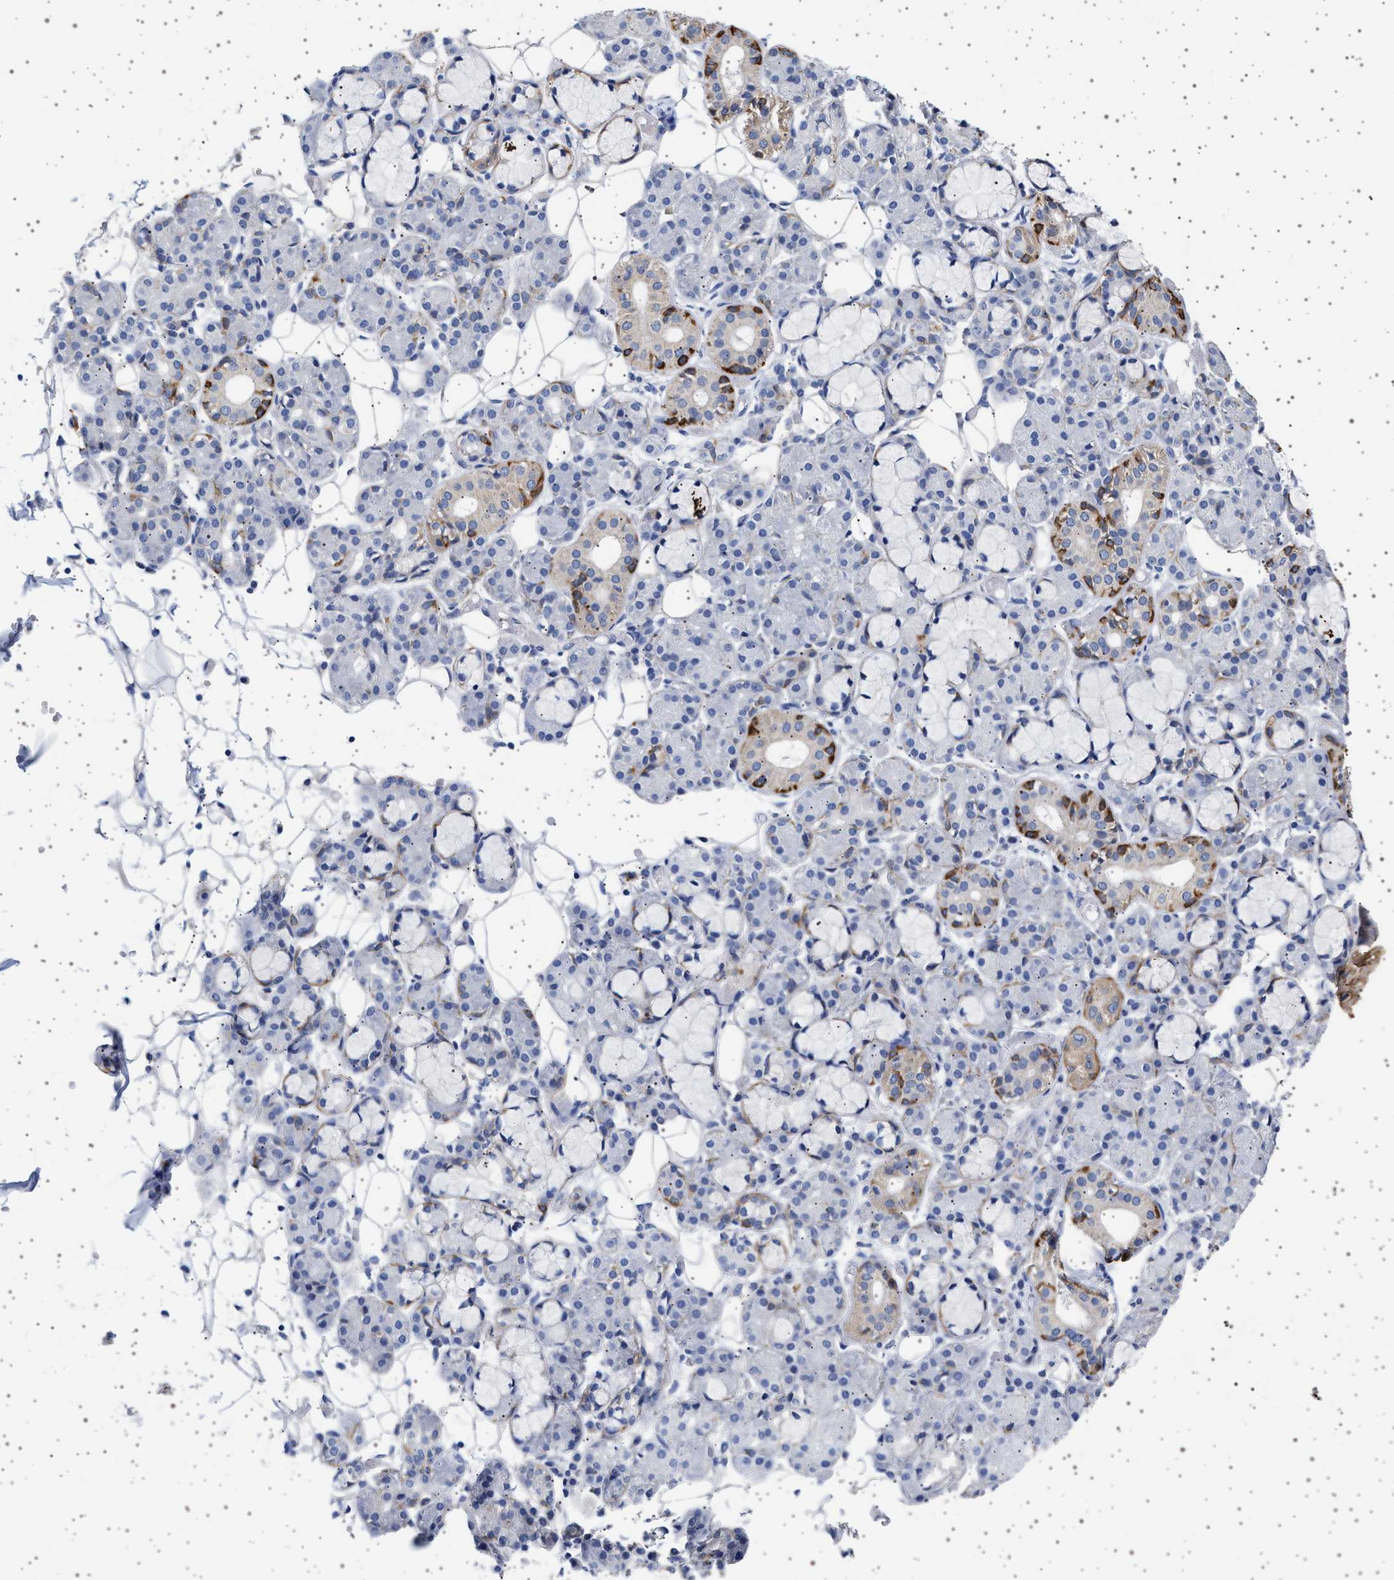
{"staining": {"intensity": "strong", "quantity": "<25%", "location": "cytoplasmic/membranous"}, "tissue": "salivary gland", "cell_type": "Glandular cells", "image_type": "normal", "snomed": [{"axis": "morphology", "description": "Normal tissue, NOS"}, {"axis": "topography", "description": "Salivary gland"}], "caption": "Immunohistochemical staining of normal salivary gland displays <25% levels of strong cytoplasmic/membranous protein staining in approximately <25% of glandular cells. The staining was performed using DAB, with brown indicating positive protein expression. Nuclei are stained blue with hematoxylin.", "gene": "TRMT10B", "patient": {"sex": "male", "age": 63}}